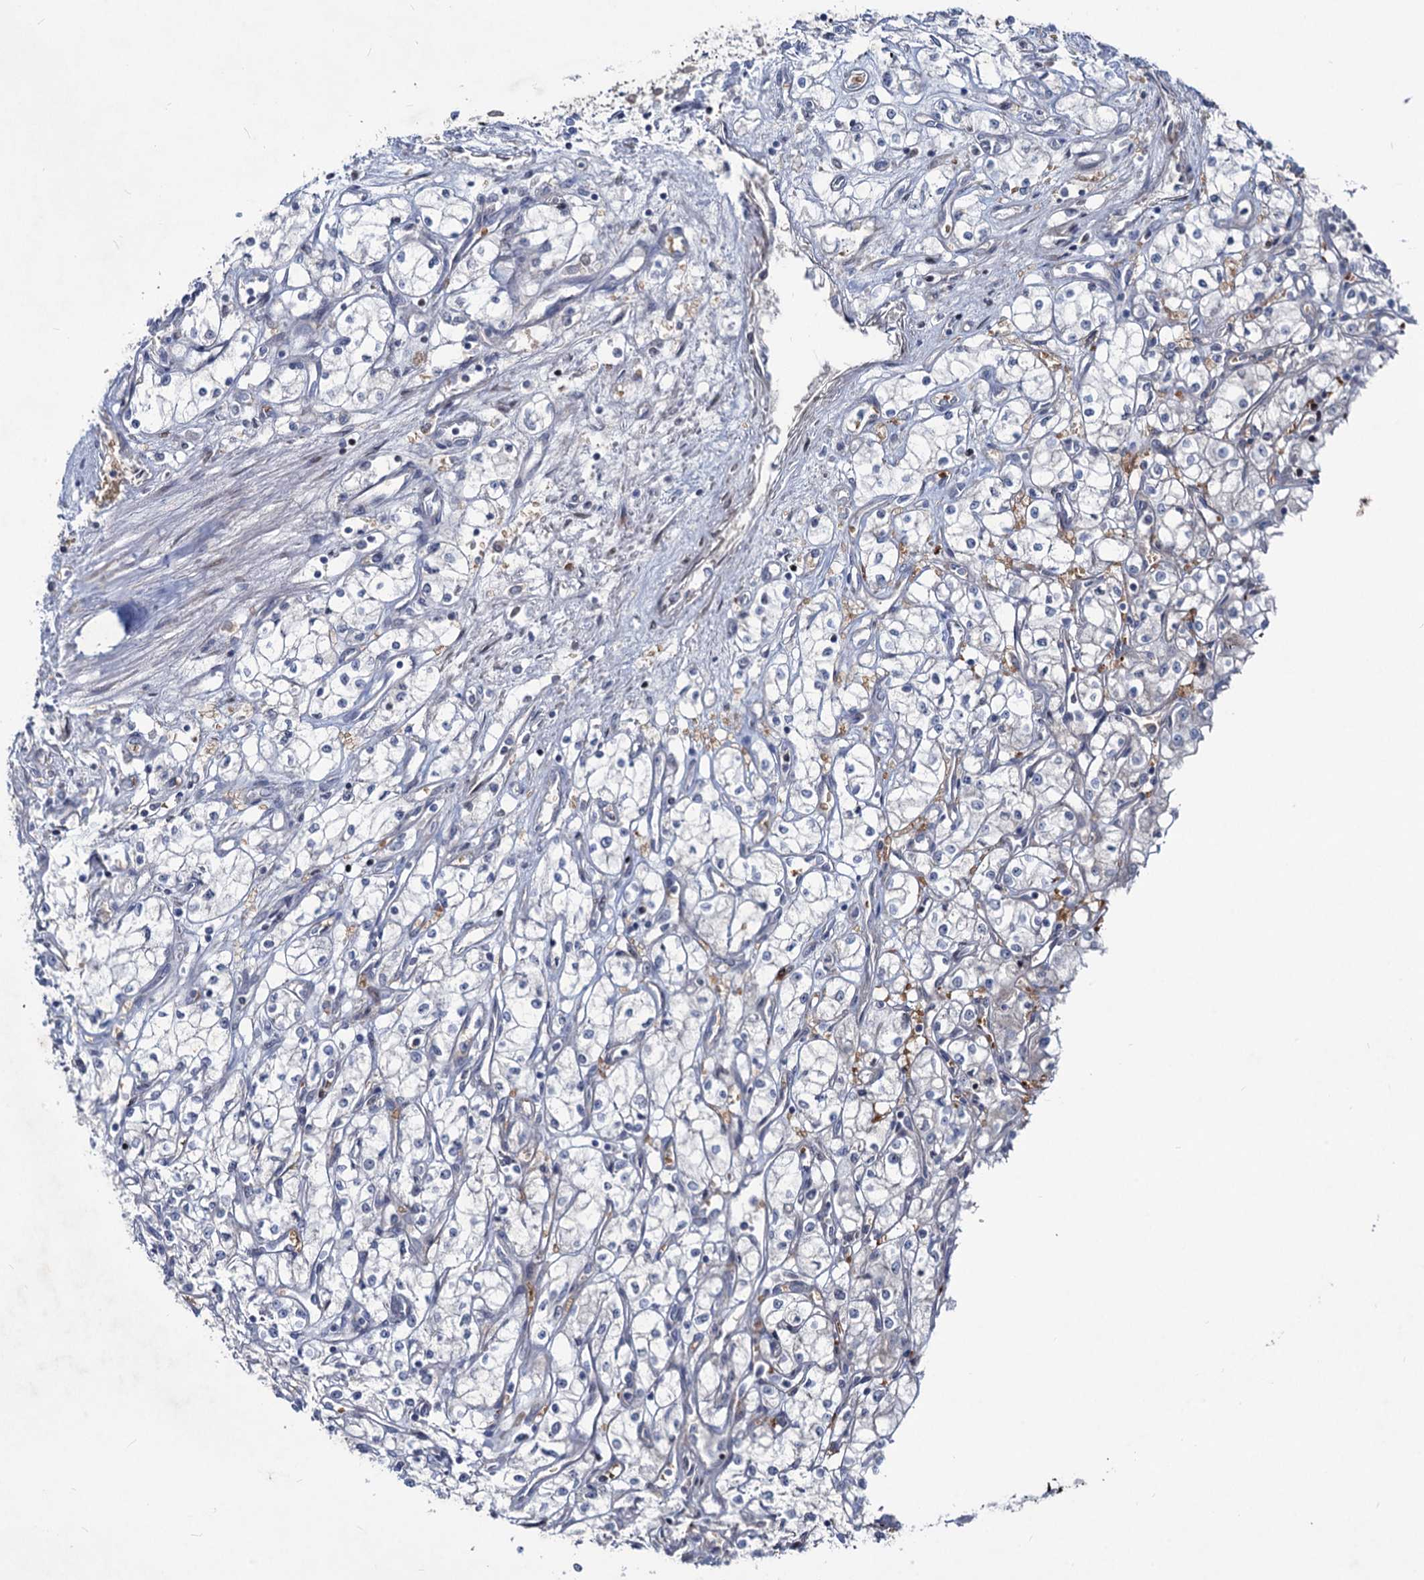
{"staining": {"intensity": "negative", "quantity": "none", "location": "none"}, "tissue": "renal cancer", "cell_type": "Tumor cells", "image_type": "cancer", "snomed": [{"axis": "morphology", "description": "Adenocarcinoma, NOS"}, {"axis": "topography", "description": "Kidney"}], "caption": "A histopathology image of human adenocarcinoma (renal) is negative for staining in tumor cells.", "gene": "RNF6", "patient": {"sex": "male", "age": 59}}